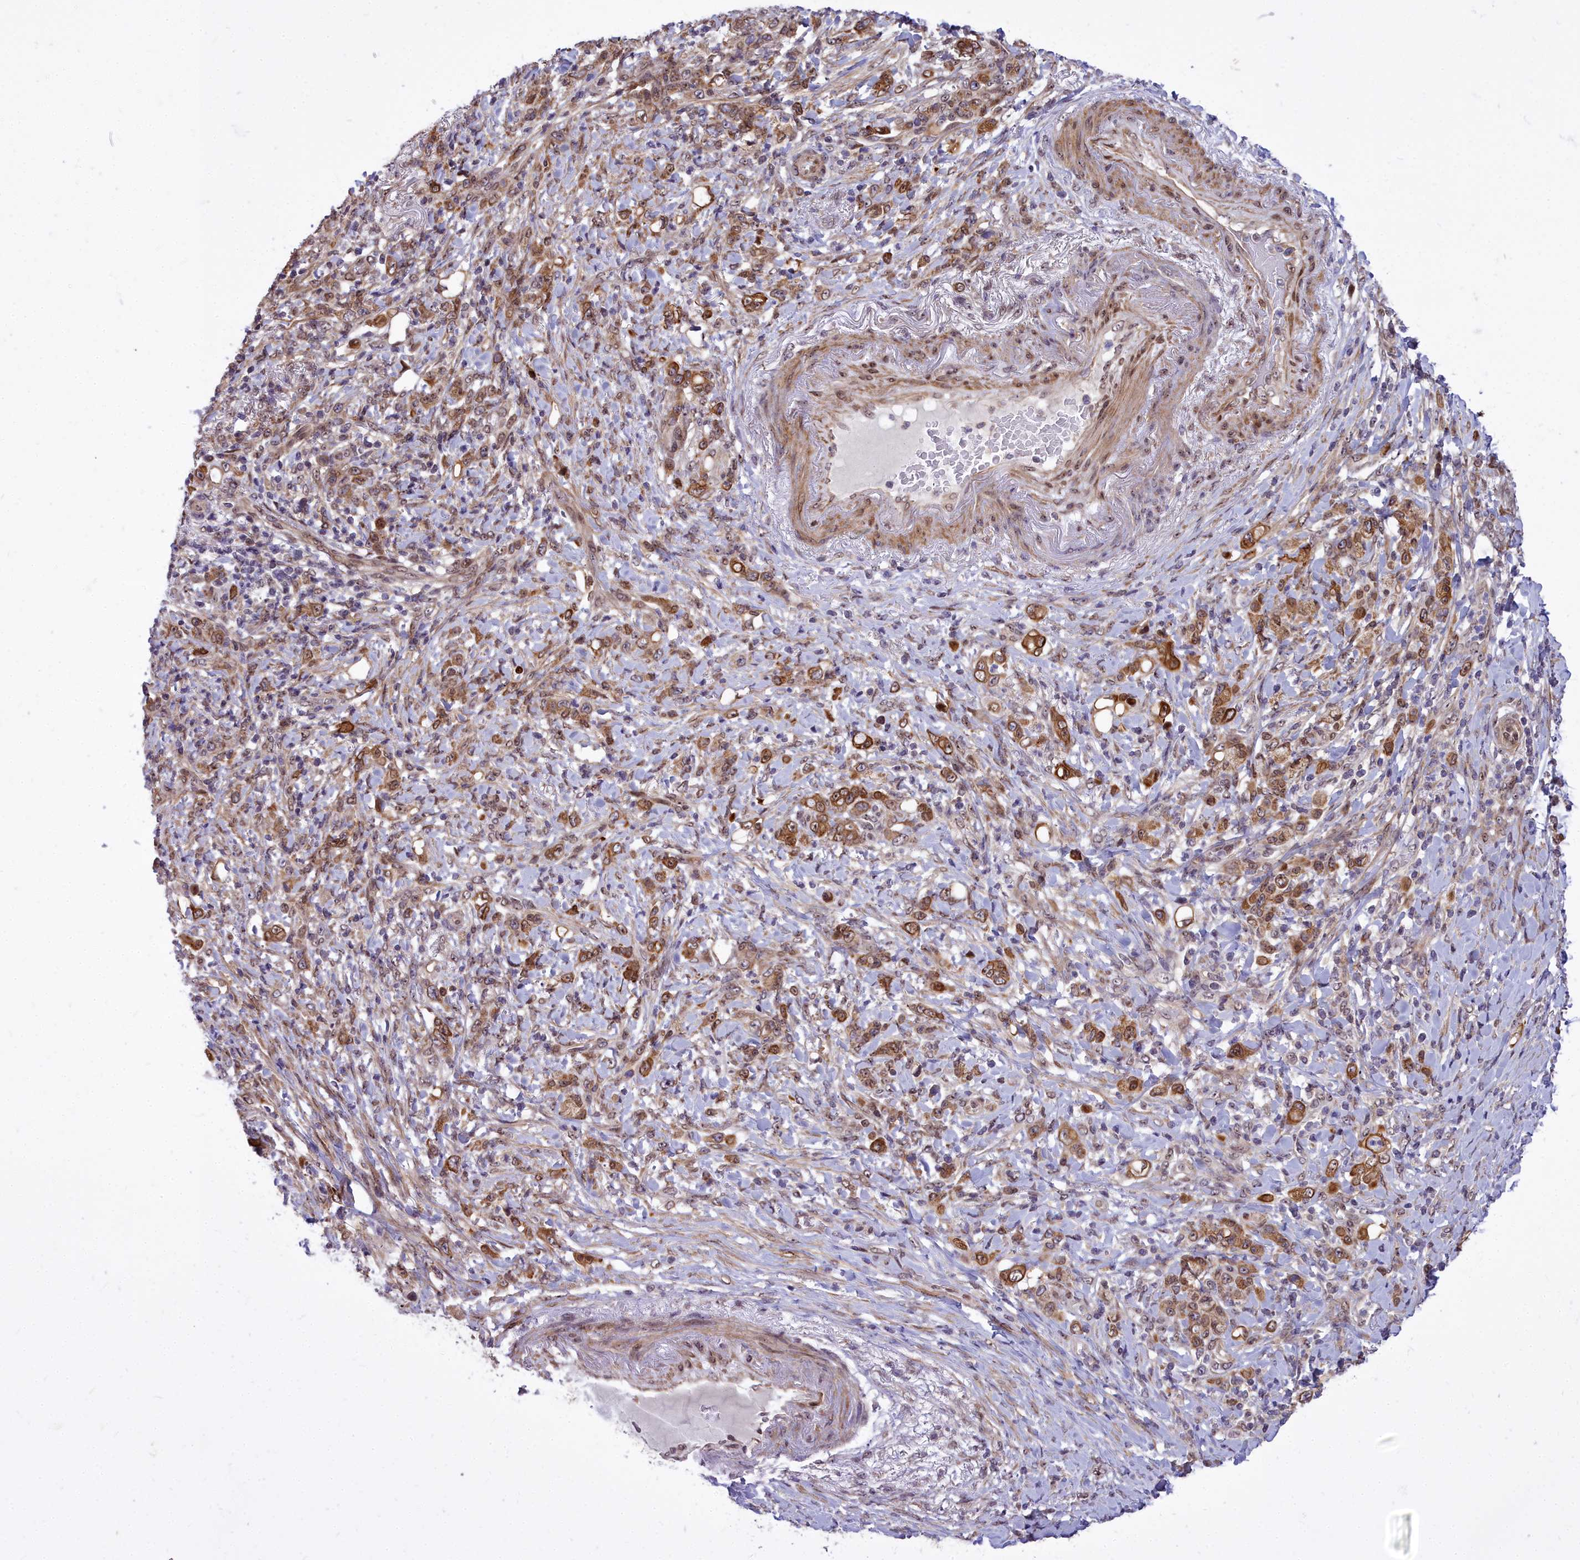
{"staining": {"intensity": "moderate", "quantity": ">75%", "location": "cytoplasmic/membranous"}, "tissue": "stomach cancer", "cell_type": "Tumor cells", "image_type": "cancer", "snomed": [{"axis": "morphology", "description": "Normal tissue, NOS"}, {"axis": "morphology", "description": "Adenocarcinoma, NOS"}, {"axis": "topography", "description": "Stomach"}], "caption": "An immunohistochemistry (IHC) image of tumor tissue is shown. Protein staining in brown shows moderate cytoplasmic/membranous positivity in adenocarcinoma (stomach) within tumor cells.", "gene": "ABCB8", "patient": {"sex": "female", "age": 79}}